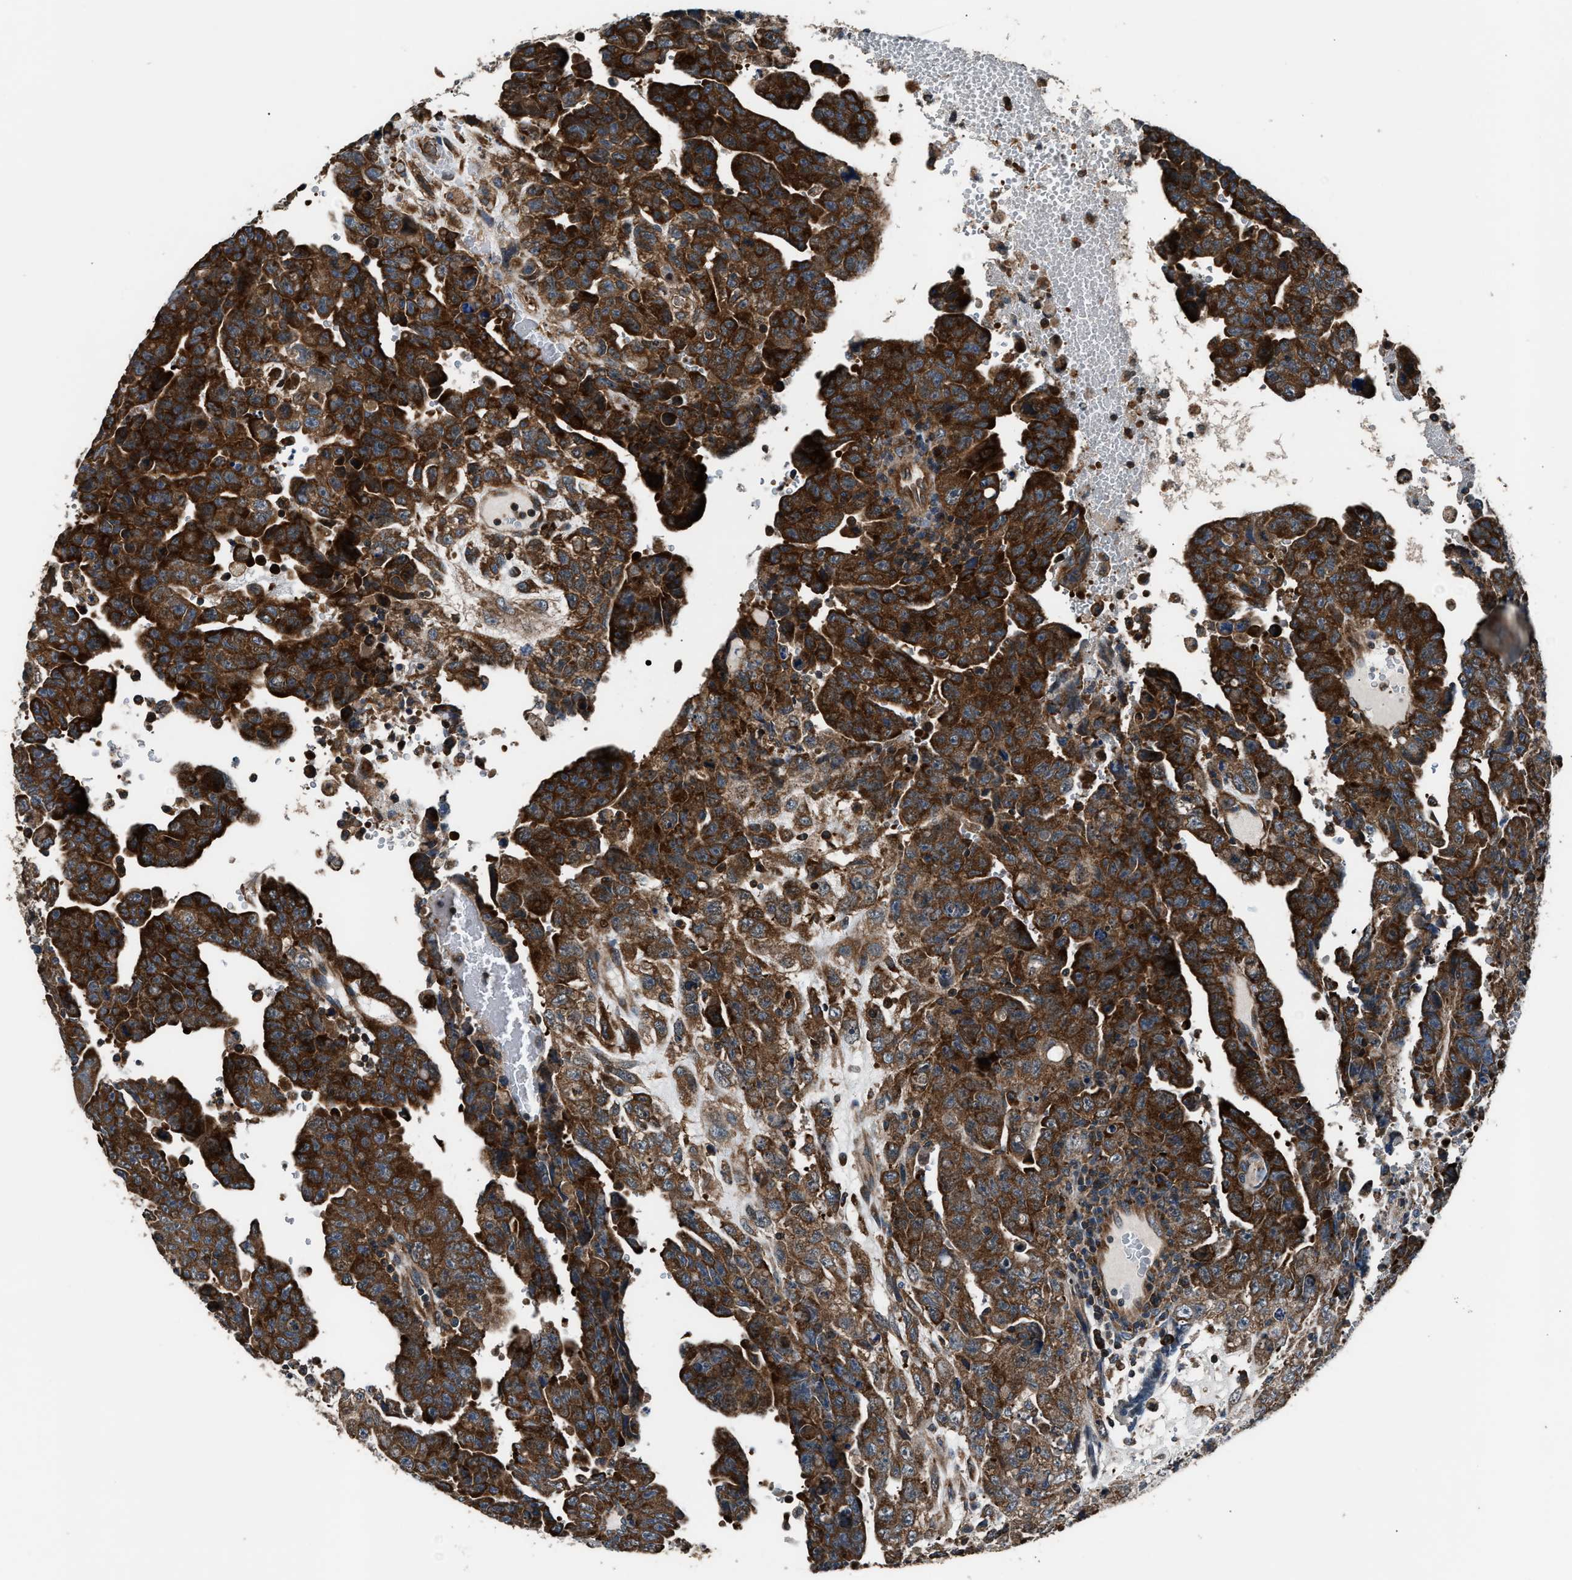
{"staining": {"intensity": "strong", "quantity": ">75%", "location": "cytoplasmic/membranous"}, "tissue": "testis cancer", "cell_type": "Tumor cells", "image_type": "cancer", "snomed": [{"axis": "morphology", "description": "Carcinoma, Embryonal, NOS"}, {"axis": "topography", "description": "Testis"}], "caption": "A micrograph of human testis cancer stained for a protein displays strong cytoplasmic/membranous brown staining in tumor cells. The staining was performed using DAB to visualize the protein expression in brown, while the nuclei were stained in blue with hematoxylin (Magnification: 20x).", "gene": "IMPDH2", "patient": {"sex": "male", "age": 28}}